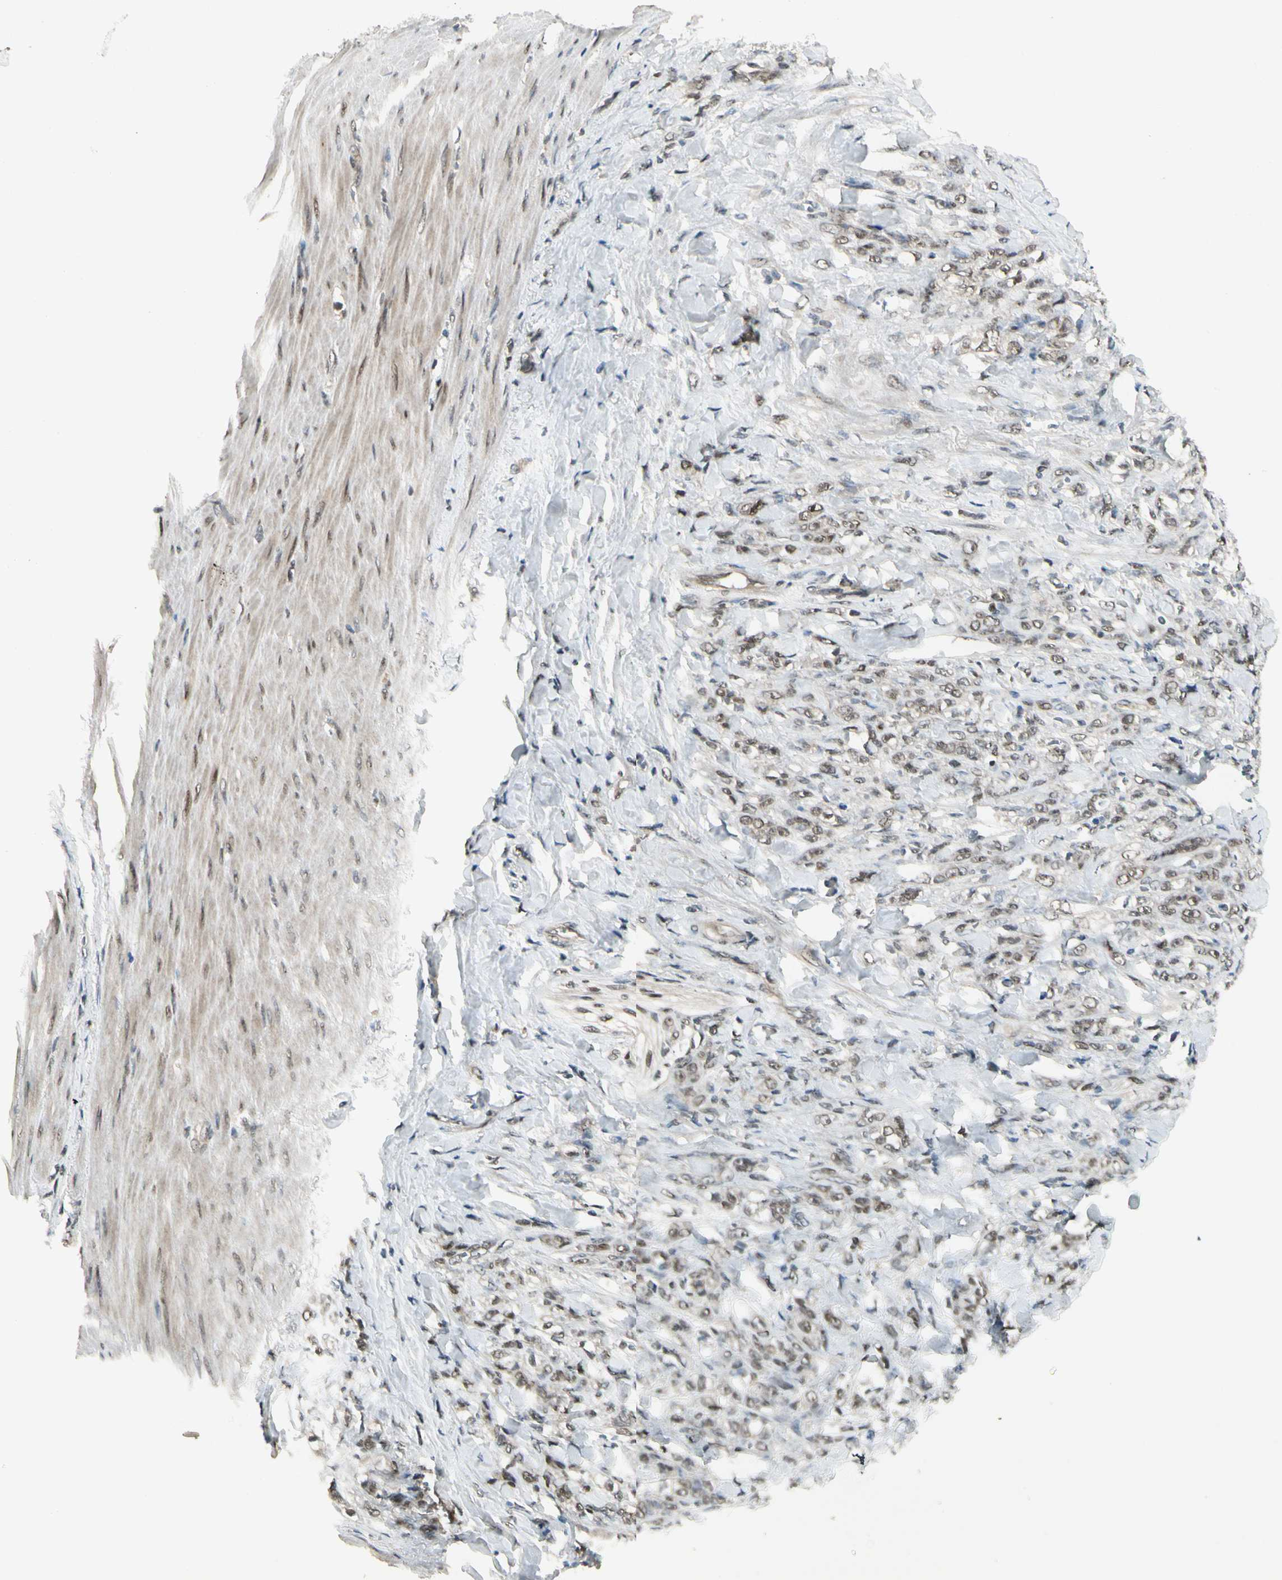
{"staining": {"intensity": "weak", "quantity": "25%-75%", "location": "nuclear"}, "tissue": "stomach cancer", "cell_type": "Tumor cells", "image_type": "cancer", "snomed": [{"axis": "morphology", "description": "Adenocarcinoma, NOS"}, {"axis": "topography", "description": "Stomach"}], "caption": "This is an image of immunohistochemistry staining of stomach adenocarcinoma, which shows weak expression in the nuclear of tumor cells.", "gene": "GTF3A", "patient": {"sex": "male", "age": 82}}